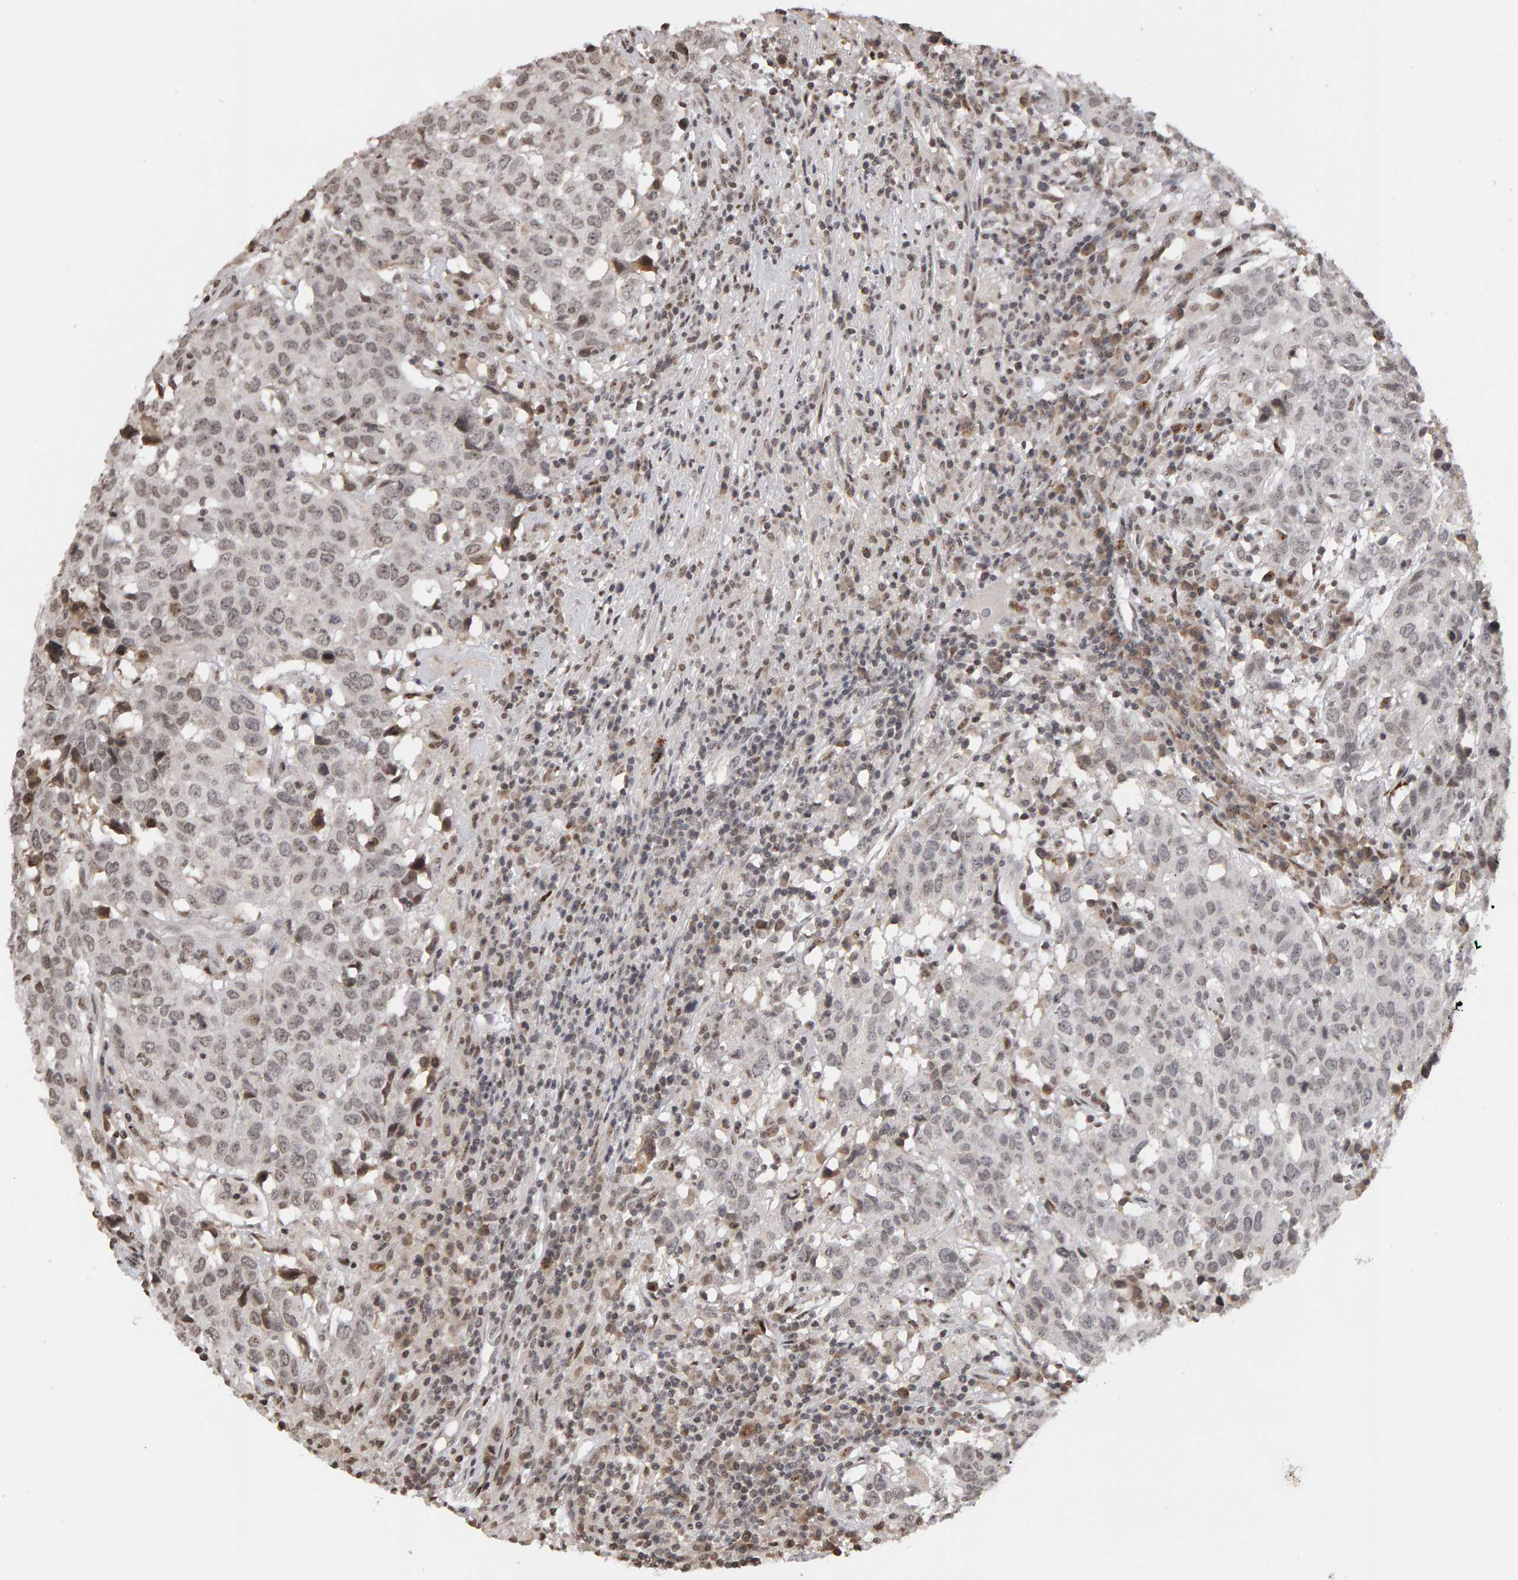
{"staining": {"intensity": "weak", "quantity": "<25%", "location": "nuclear"}, "tissue": "head and neck cancer", "cell_type": "Tumor cells", "image_type": "cancer", "snomed": [{"axis": "morphology", "description": "Squamous cell carcinoma, NOS"}, {"axis": "topography", "description": "Head-Neck"}], "caption": "Histopathology image shows no protein expression in tumor cells of head and neck cancer (squamous cell carcinoma) tissue.", "gene": "TRAM1", "patient": {"sex": "male", "age": 66}}